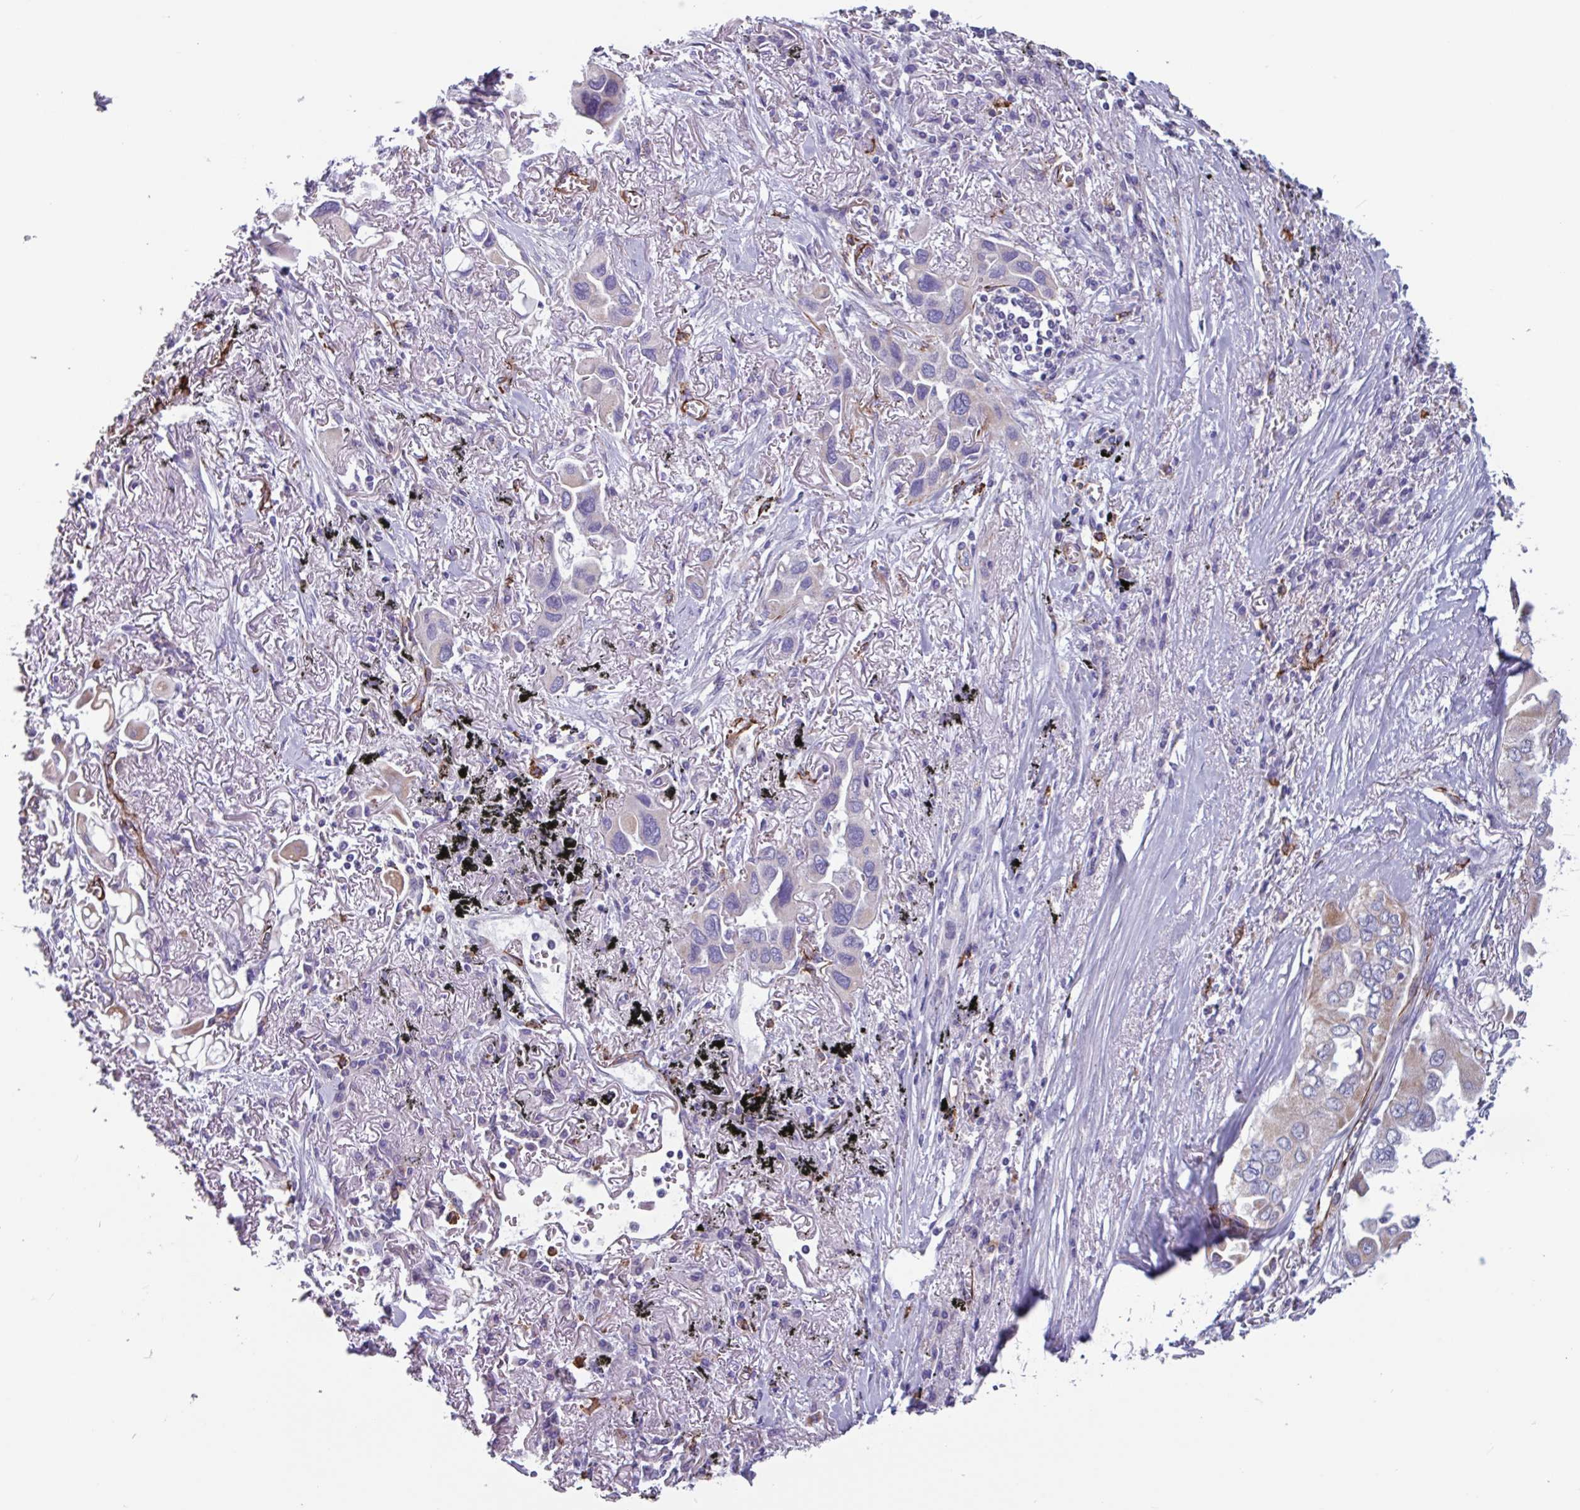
{"staining": {"intensity": "negative", "quantity": "none", "location": "none"}, "tissue": "lung cancer", "cell_type": "Tumor cells", "image_type": "cancer", "snomed": [{"axis": "morphology", "description": "Adenocarcinoma, NOS"}, {"axis": "topography", "description": "Lung"}], "caption": "This is an immunohistochemistry (IHC) micrograph of human lung adenocarcinoma. There is no expression in tumor cells.", "gene": "BTD", "patient": {"sex": "female", "age": 76}}